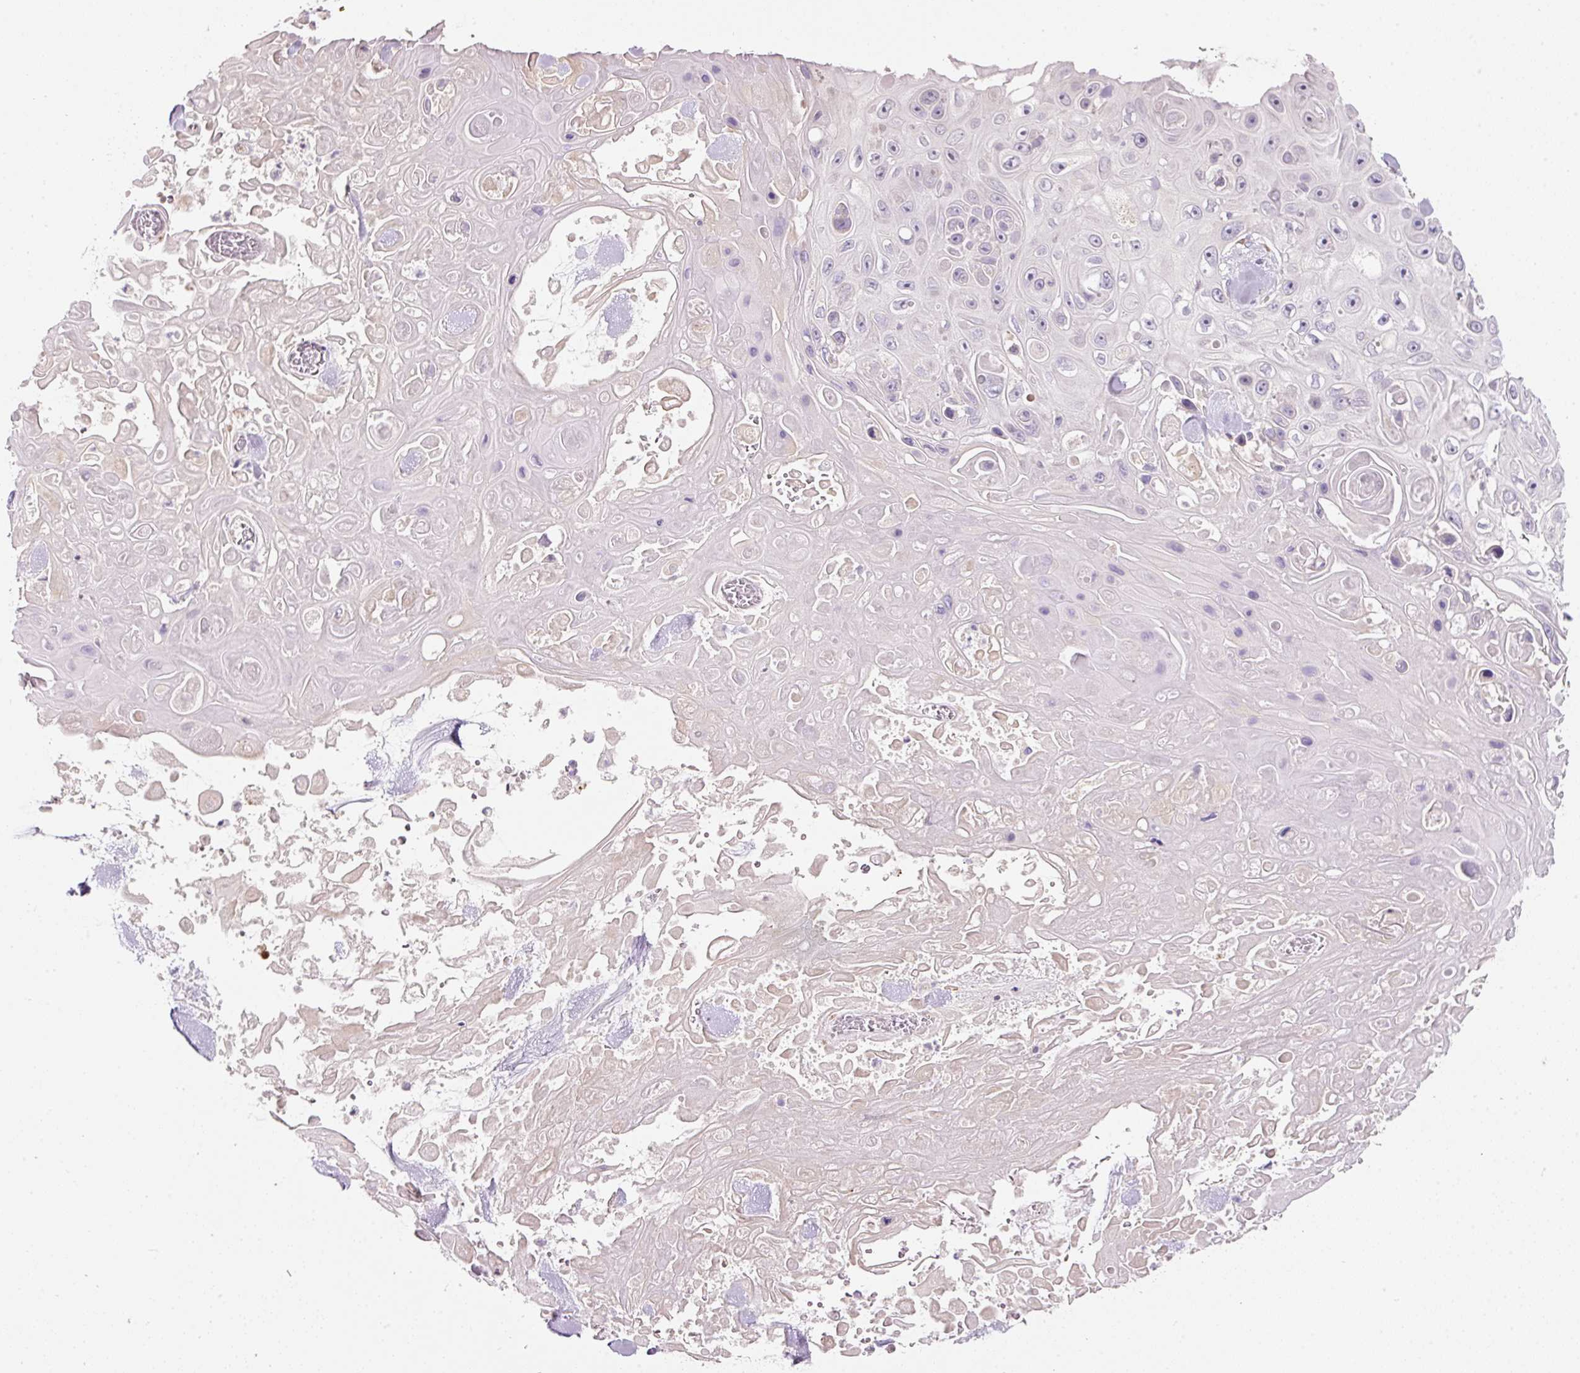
{"staining": {"intensity": "negative", "quantity": "none", "location": "none"}, "tissue": "skin cancer", "cell_type": "Tumor cells", "image_type": "cancer", "snomed": [{"axis": "morphology", "description": "Squamous cell carcinoma, NOS"}, {"axis": "topography", "description": "Skin"}], "caption": "Skin cancer stained for a protein using IHC reveals no expression tumor cells.", "gene": "NBPF11", "patient": {"sex": "male", "age": 82}}